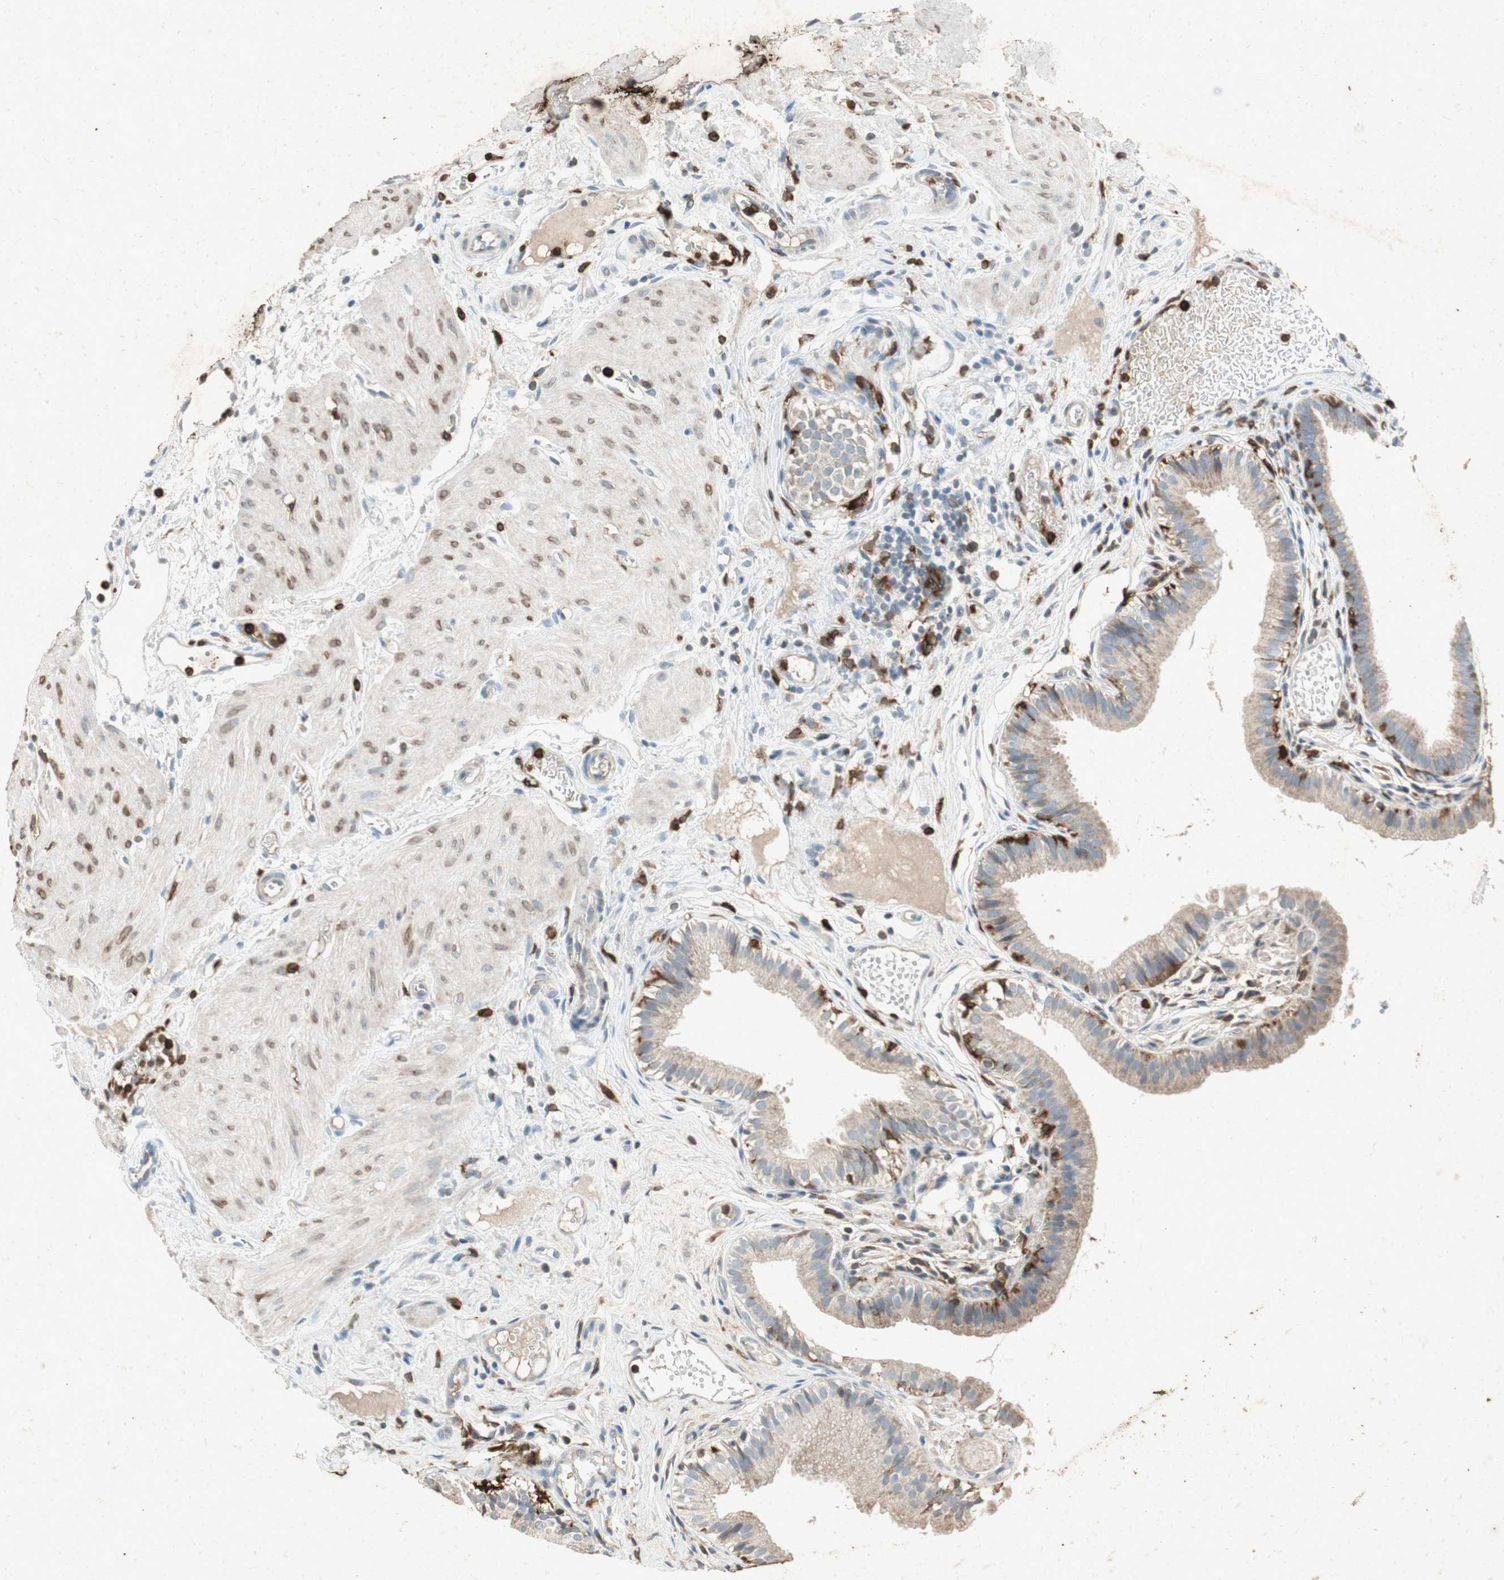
{"staining": {"intensity": "weak", "quantity": "25%-75%", "location": "cytoplasmic/membranous"}, "tissue": "gallbladder", "cell_type": "Glandular cells", "image_type": "normal", "snomed": [{"axis": "morphology", "description": "Normal tissue, NOS"}, {"axis": "topography", "description": "Gallbladder"}], "caption": "There is low levels of weak cytoplasmic/membranous expression in glandular cells of benign gallbladder, as demonstrated by immunohistochemical staining (brown color).", "gene": "TYROBP", "patient": {"sex": "female", "age": 26}}